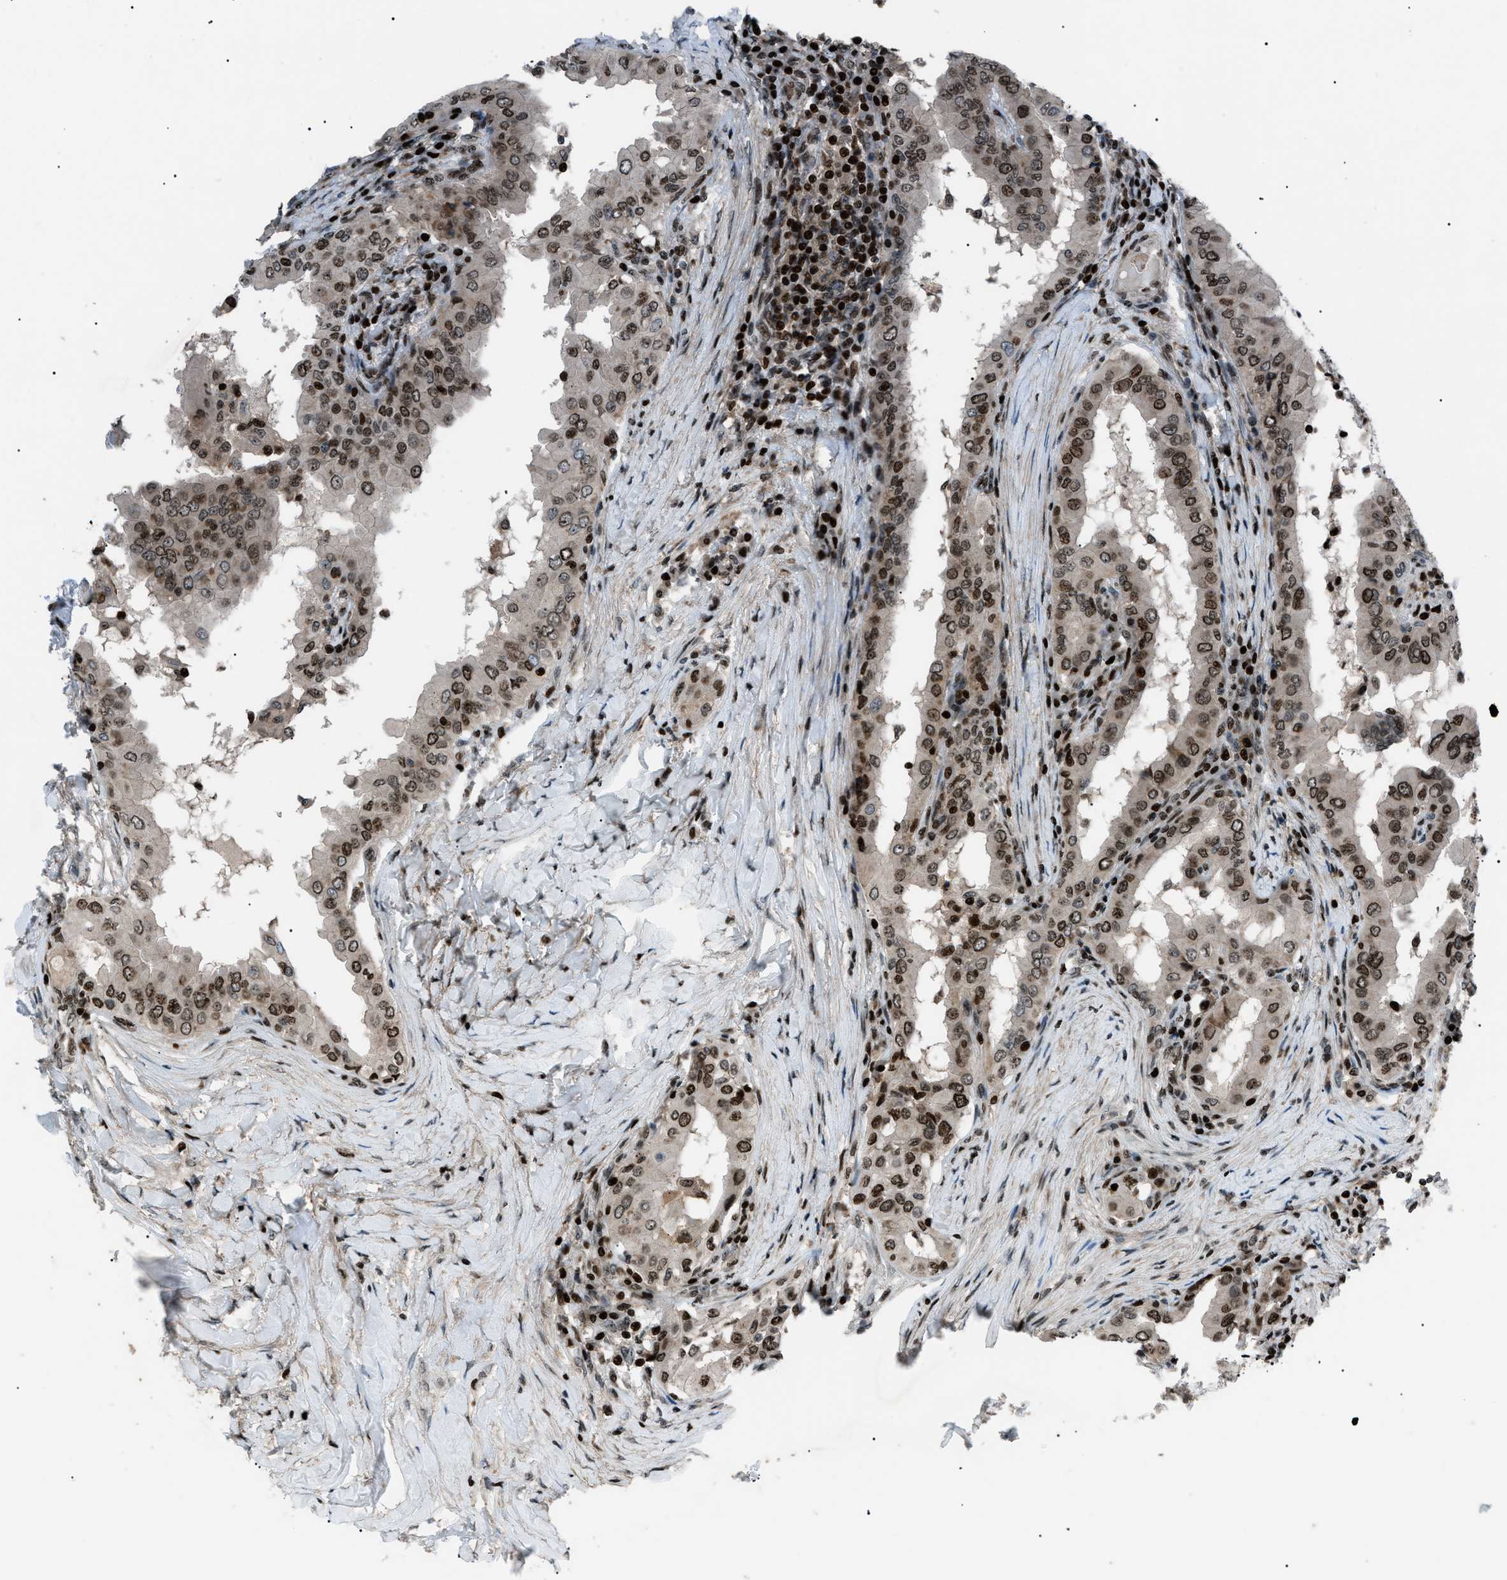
{"staining": {"intensity": "moderate", "quantity": ">75%", "location": "nuclear"}, "tissue": "thyroid cancer", "cell_type": "Tumor cells", "image_type": "cancer", "snomed": [{"axis": "morphology", "description": "Papillary adenocarcinoma, NOS"}, {"axis": "topography", "description": "Thyroid gland"}], "caption": "Papillary adenocarcinoma (thyroid) stained with IHC reveals moderate nuclear positivity in about >75% of tumor cells.", "gene": "PRKX", "patient": {"sex": "male", "age": 33}}